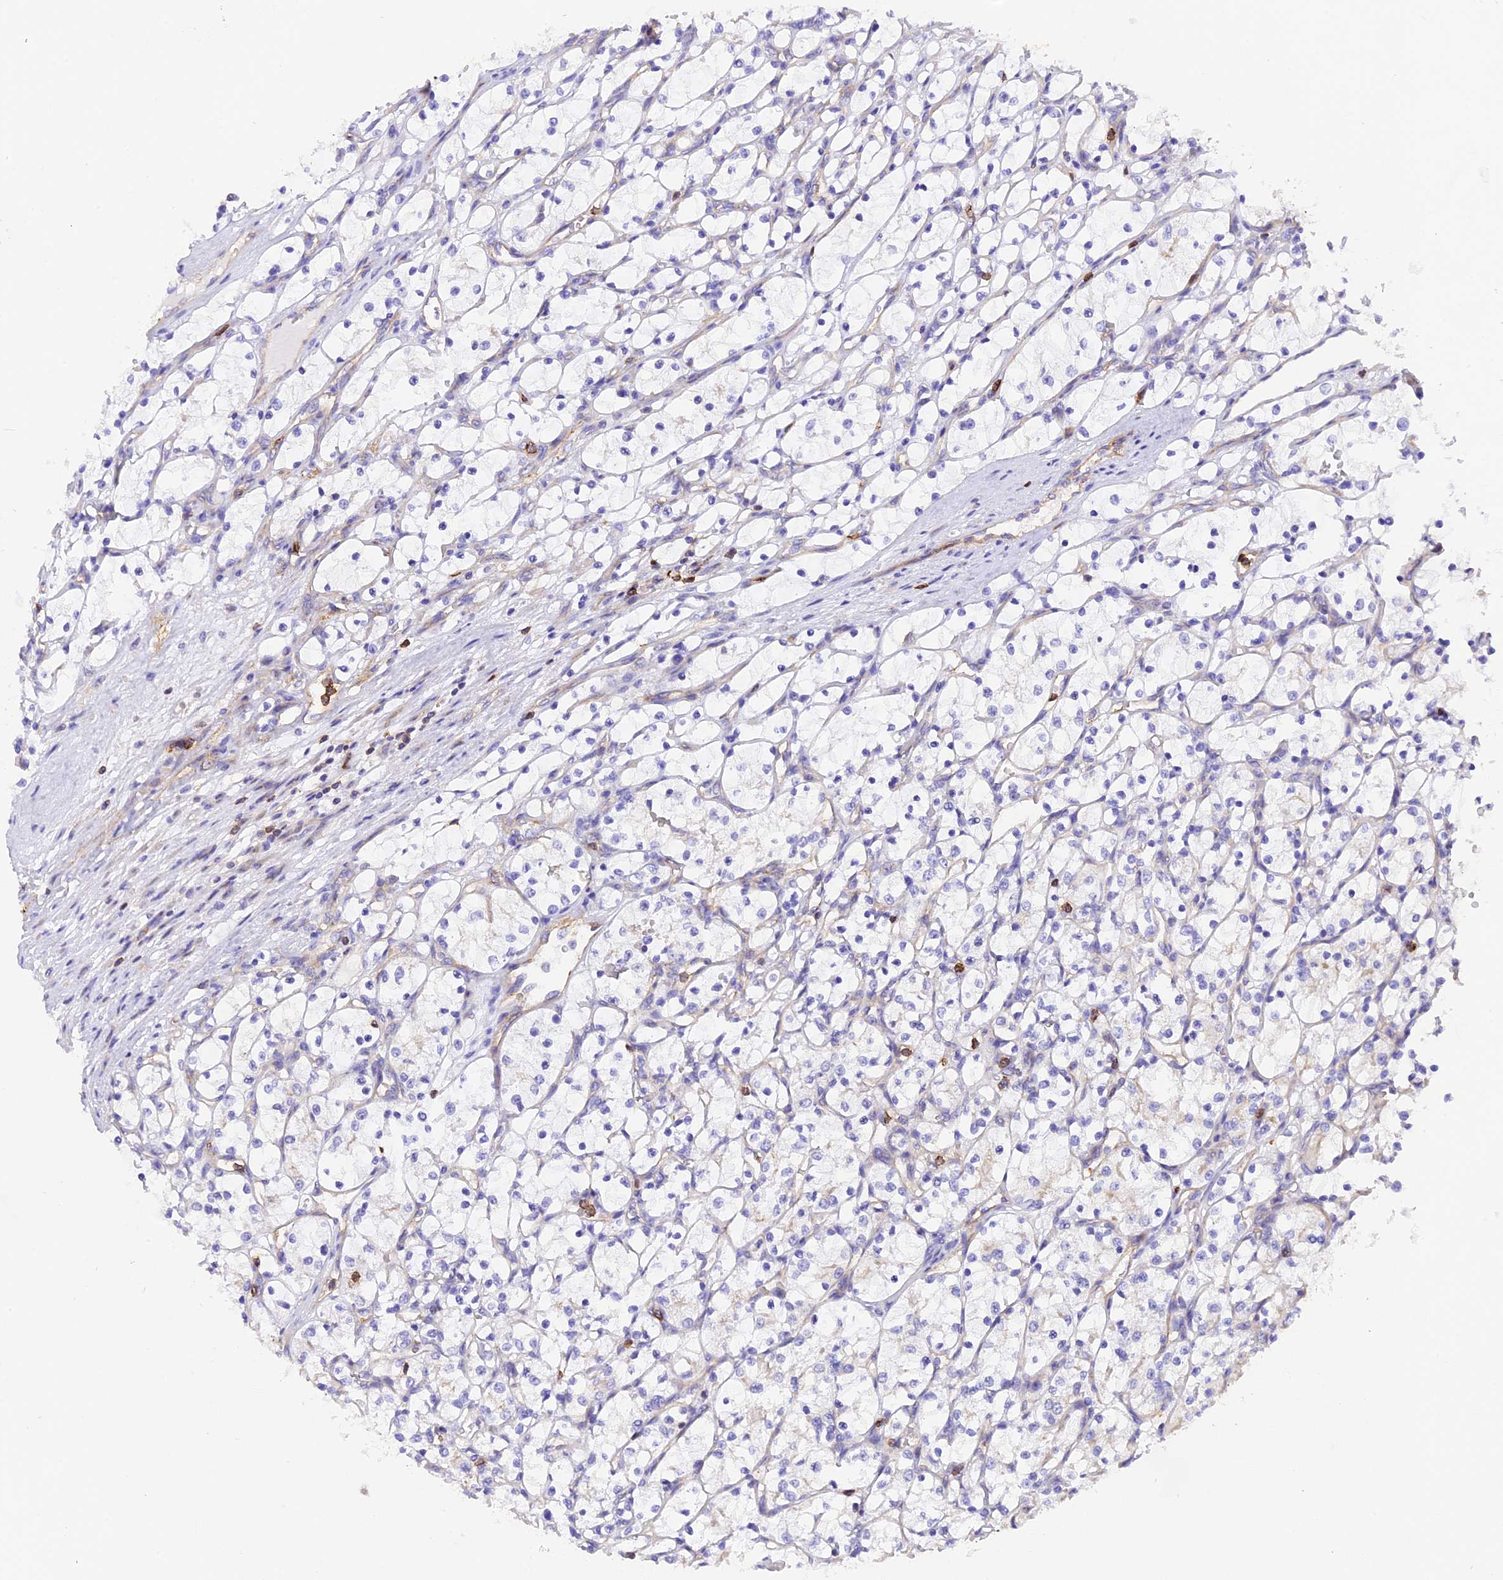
{"staining": {"intensity": "negative", "quantity": "none", "location": "none"}, "tissue": "renal cancer", "cell_type": "Tumor cells", "image_type": "cancer", "snomed": [{"axis": "morphology", "description": "Adenocarcinoma, NOS"}, {"axis": "topography", "description": "Kidney"}], "caption": "An image of renal cancer stained for a protein exhibits no brown staining in tumor cells.", "gene": "FAM193A", "patient": {"sex": "female", "age": 69}}